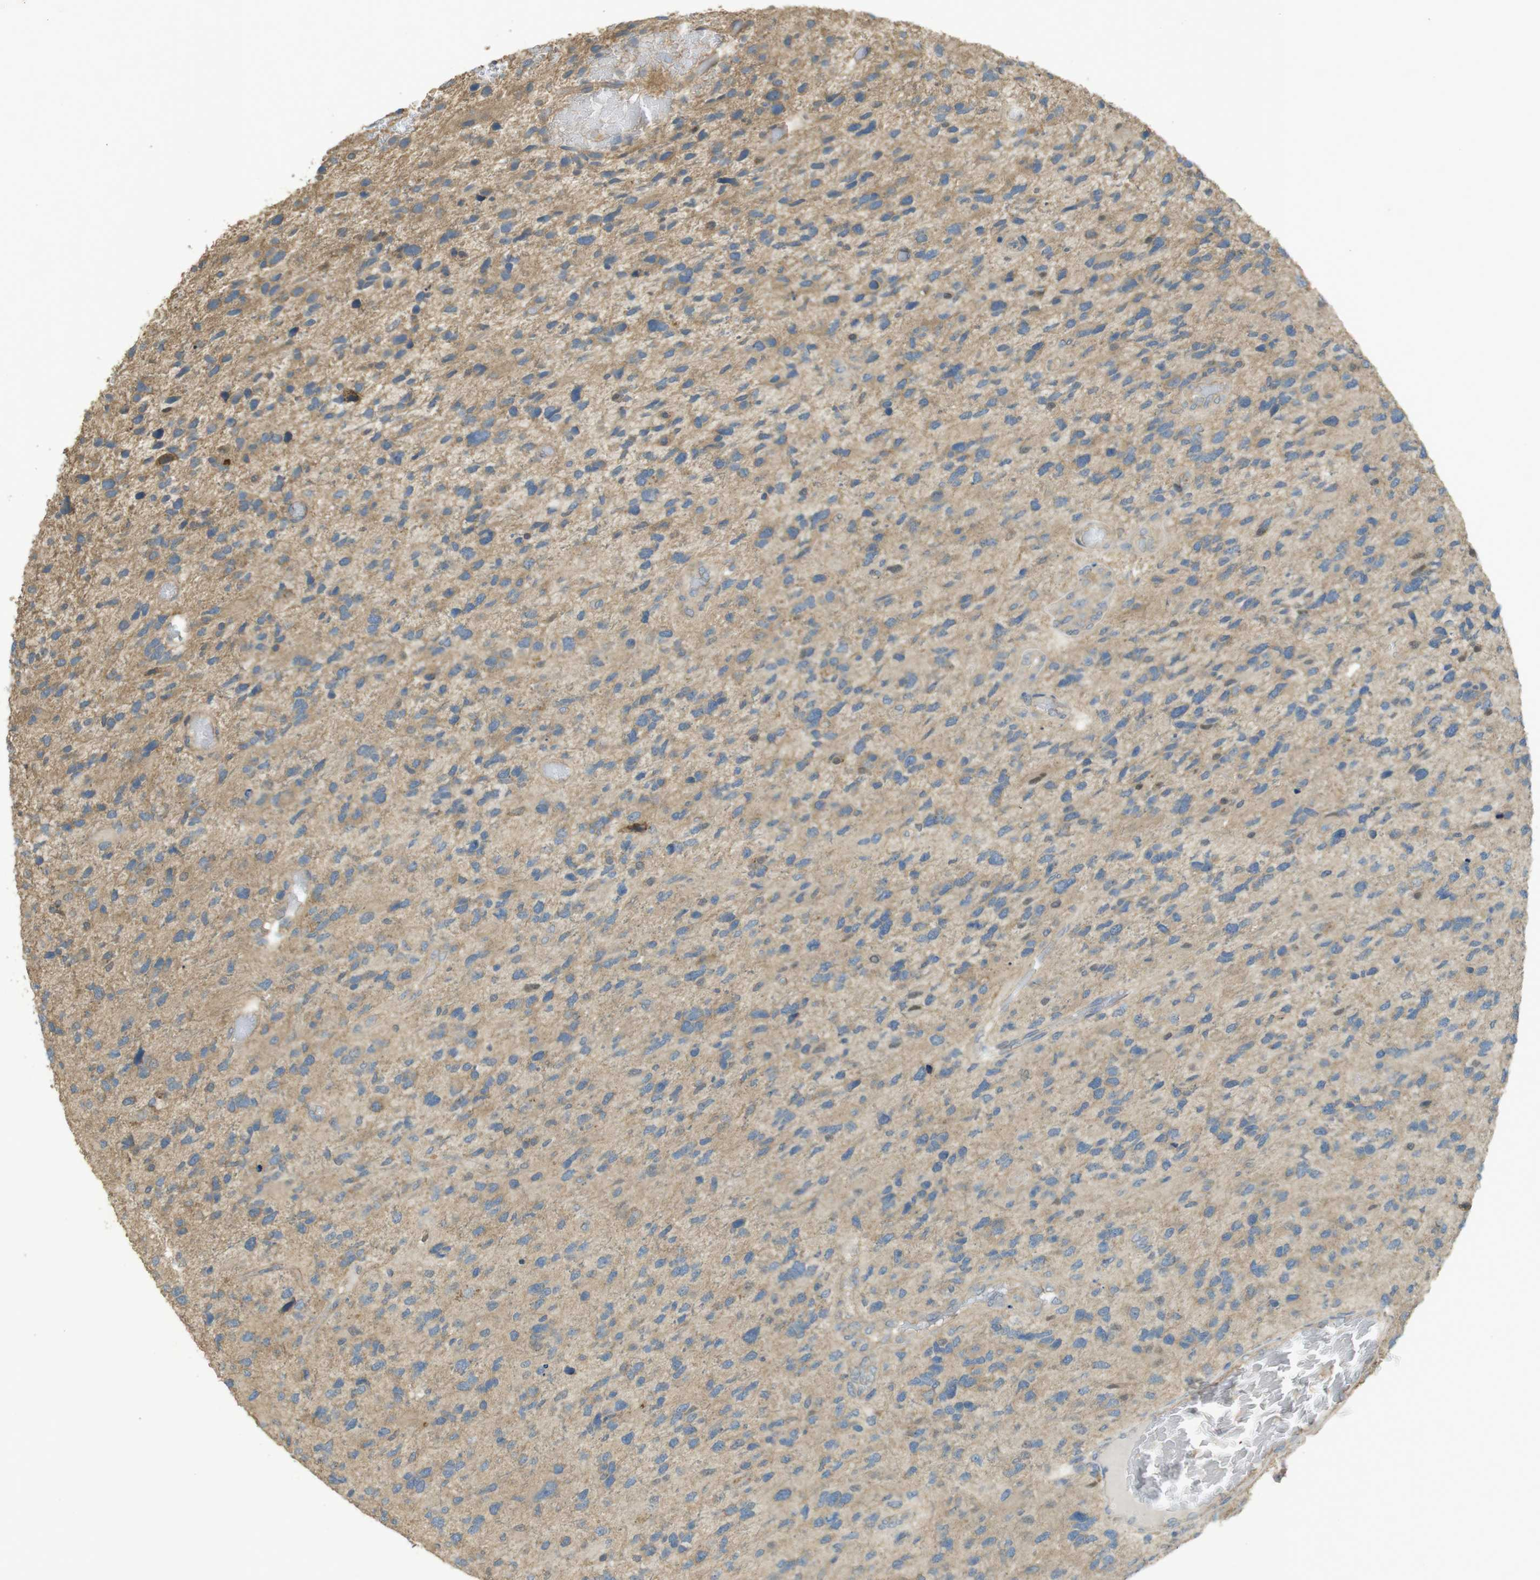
{"staining": {"intensity": "weak", "quantity": "25%-75%", "location": "cytoplasmic/membranous"}, "tissue": "glioma", "cell_type": "Tumor cells", "image_type": "cancer", "snomed": [{"axis": "morphology", "description": "Glioma, malignant, High grade"}, {"axis": "topography", "description": "Brain"}], "caption": "Tumor cells reveal low levels of weak cytoplasmic/membranous positivity in approximately 25%-75% of cells in human malignant glioma (high-grade).", "gene": "ZDHHC20", "patient": {"sex": "female", "age": 58}}